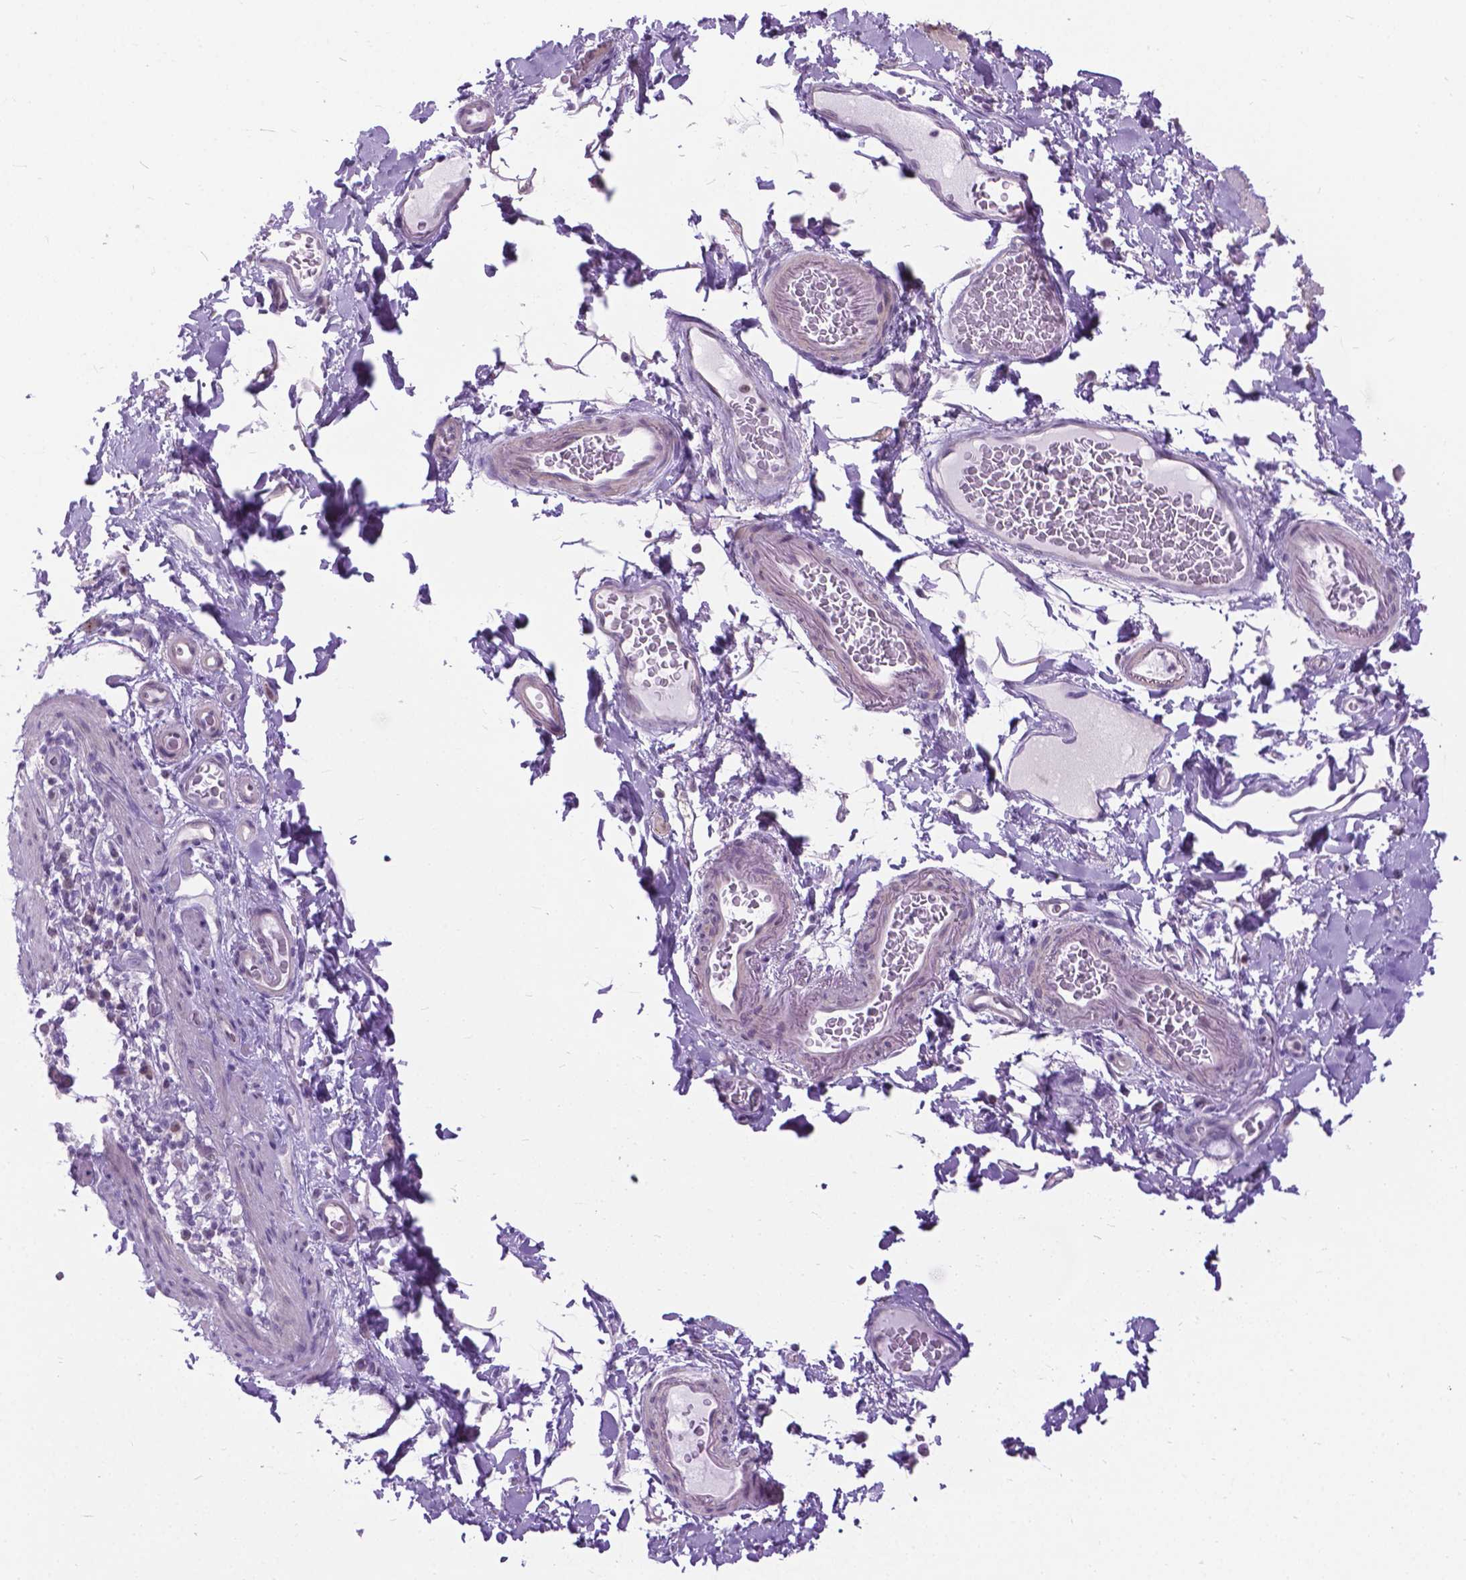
{"staining": {"intensity": "negative", "quantity": "none", "location": "none"}, "tissue": "smooth muscle", "cell_type": "Smooth muscle cells", "image_type": "normal", "snomed": [{"axis": "morphology", "description": "Normal tissue, NOS"}, {"axis": "topography", "description": "Smooth muscle"}, {"axis": "topography", "description": "Colon"}], "caption": "Smooth muscle cells show no significant positivity in benign smooth muscle. Brightfield microscopy of IHC stained with DAB (3,3'-diaminobenzidine) (brown) and hematoxylin (blue), captured at high magnification.", "gene": "APCDD1L", "patient": {"sex": "male", "age": 73}}